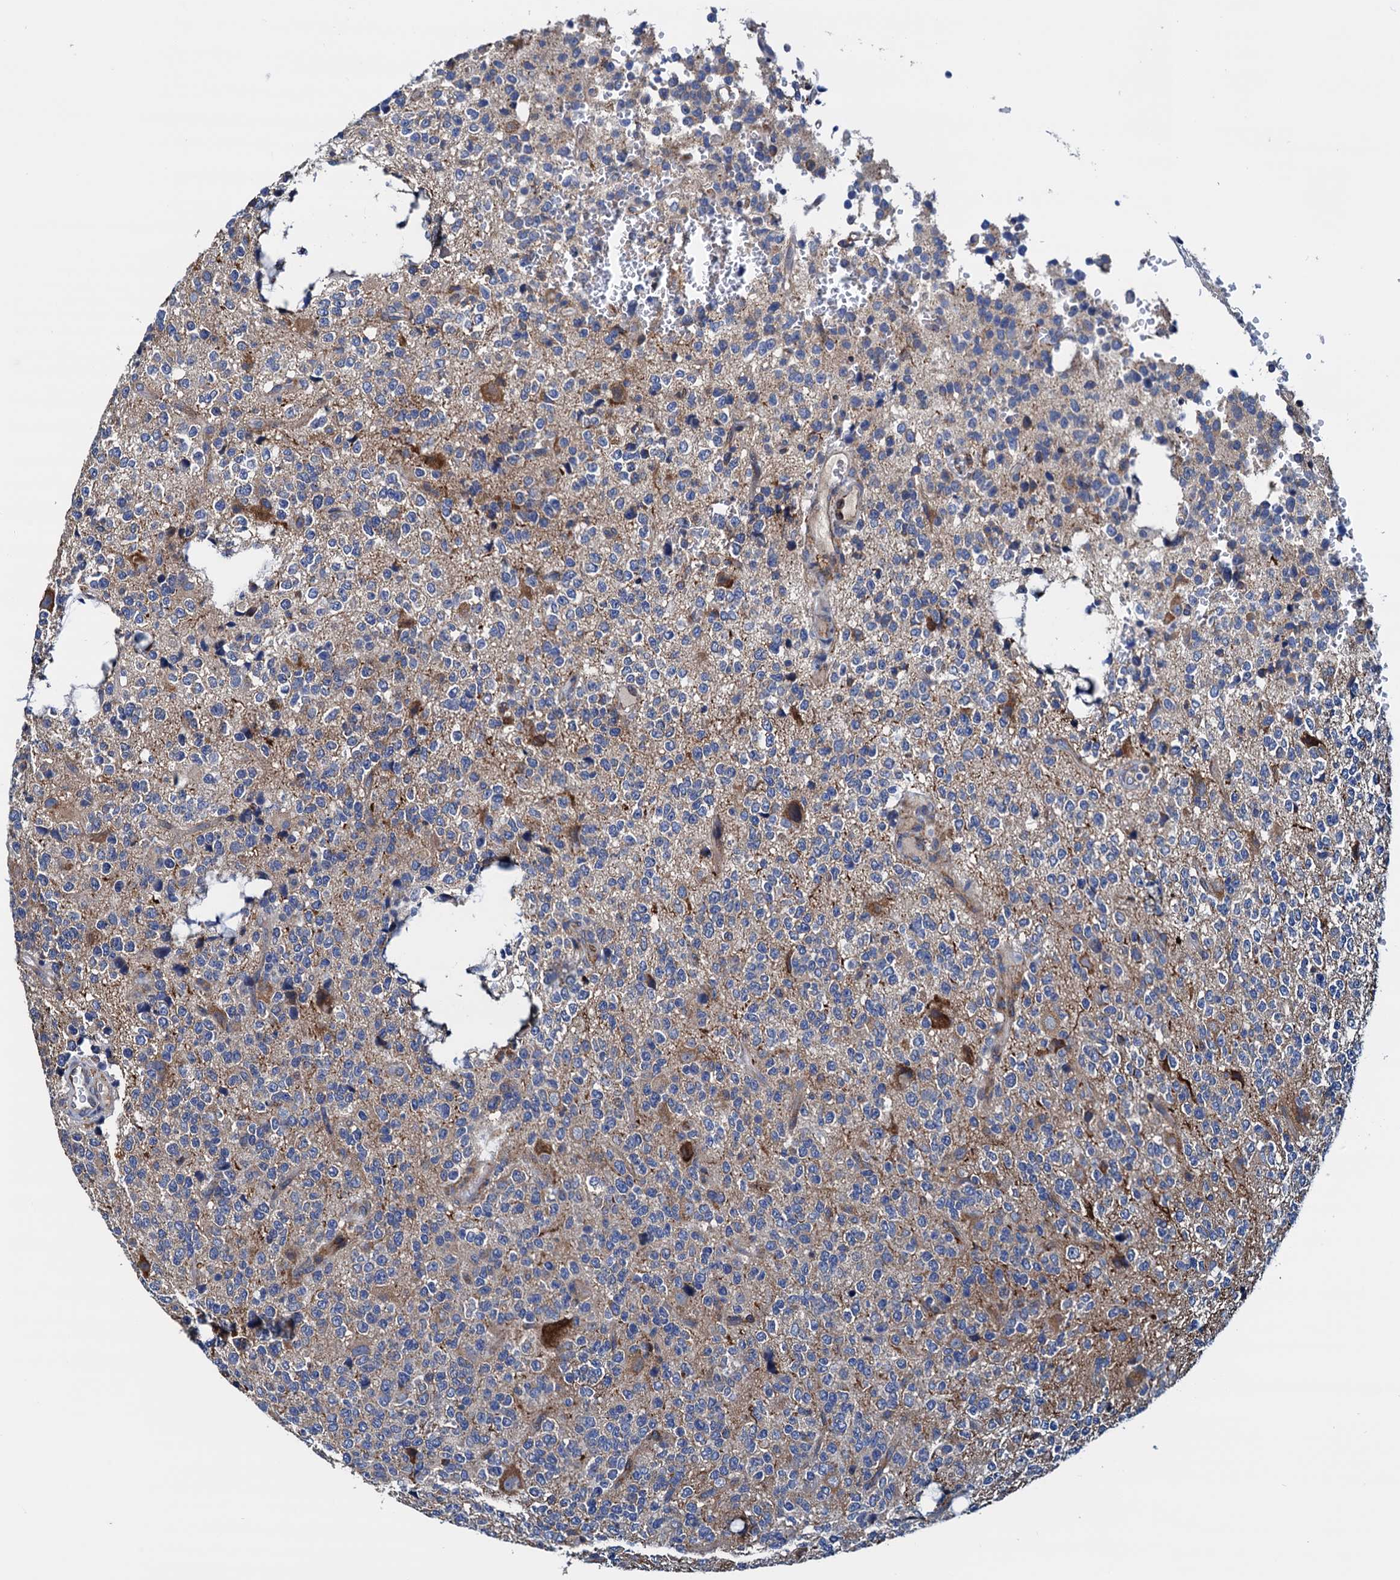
{"staining": {"intensity": "negative", "quantity": "none", "location": "none"}, "tissue": "glioma", "cell_type": "Tumor cells", "image_type": "cancer", "snomed": [{"axis": "morphology", "description": "Glioma, malignant, High grade"}, {"axis": "topography", "description": "Brain"}], "caption": "Immunohistochemistry (IHC) of human glioma shows no expression in tumor cells. Nuclei are stained in blue.", "gene": "RASSF9", "patient": {"sex": "female", "age": 62}}